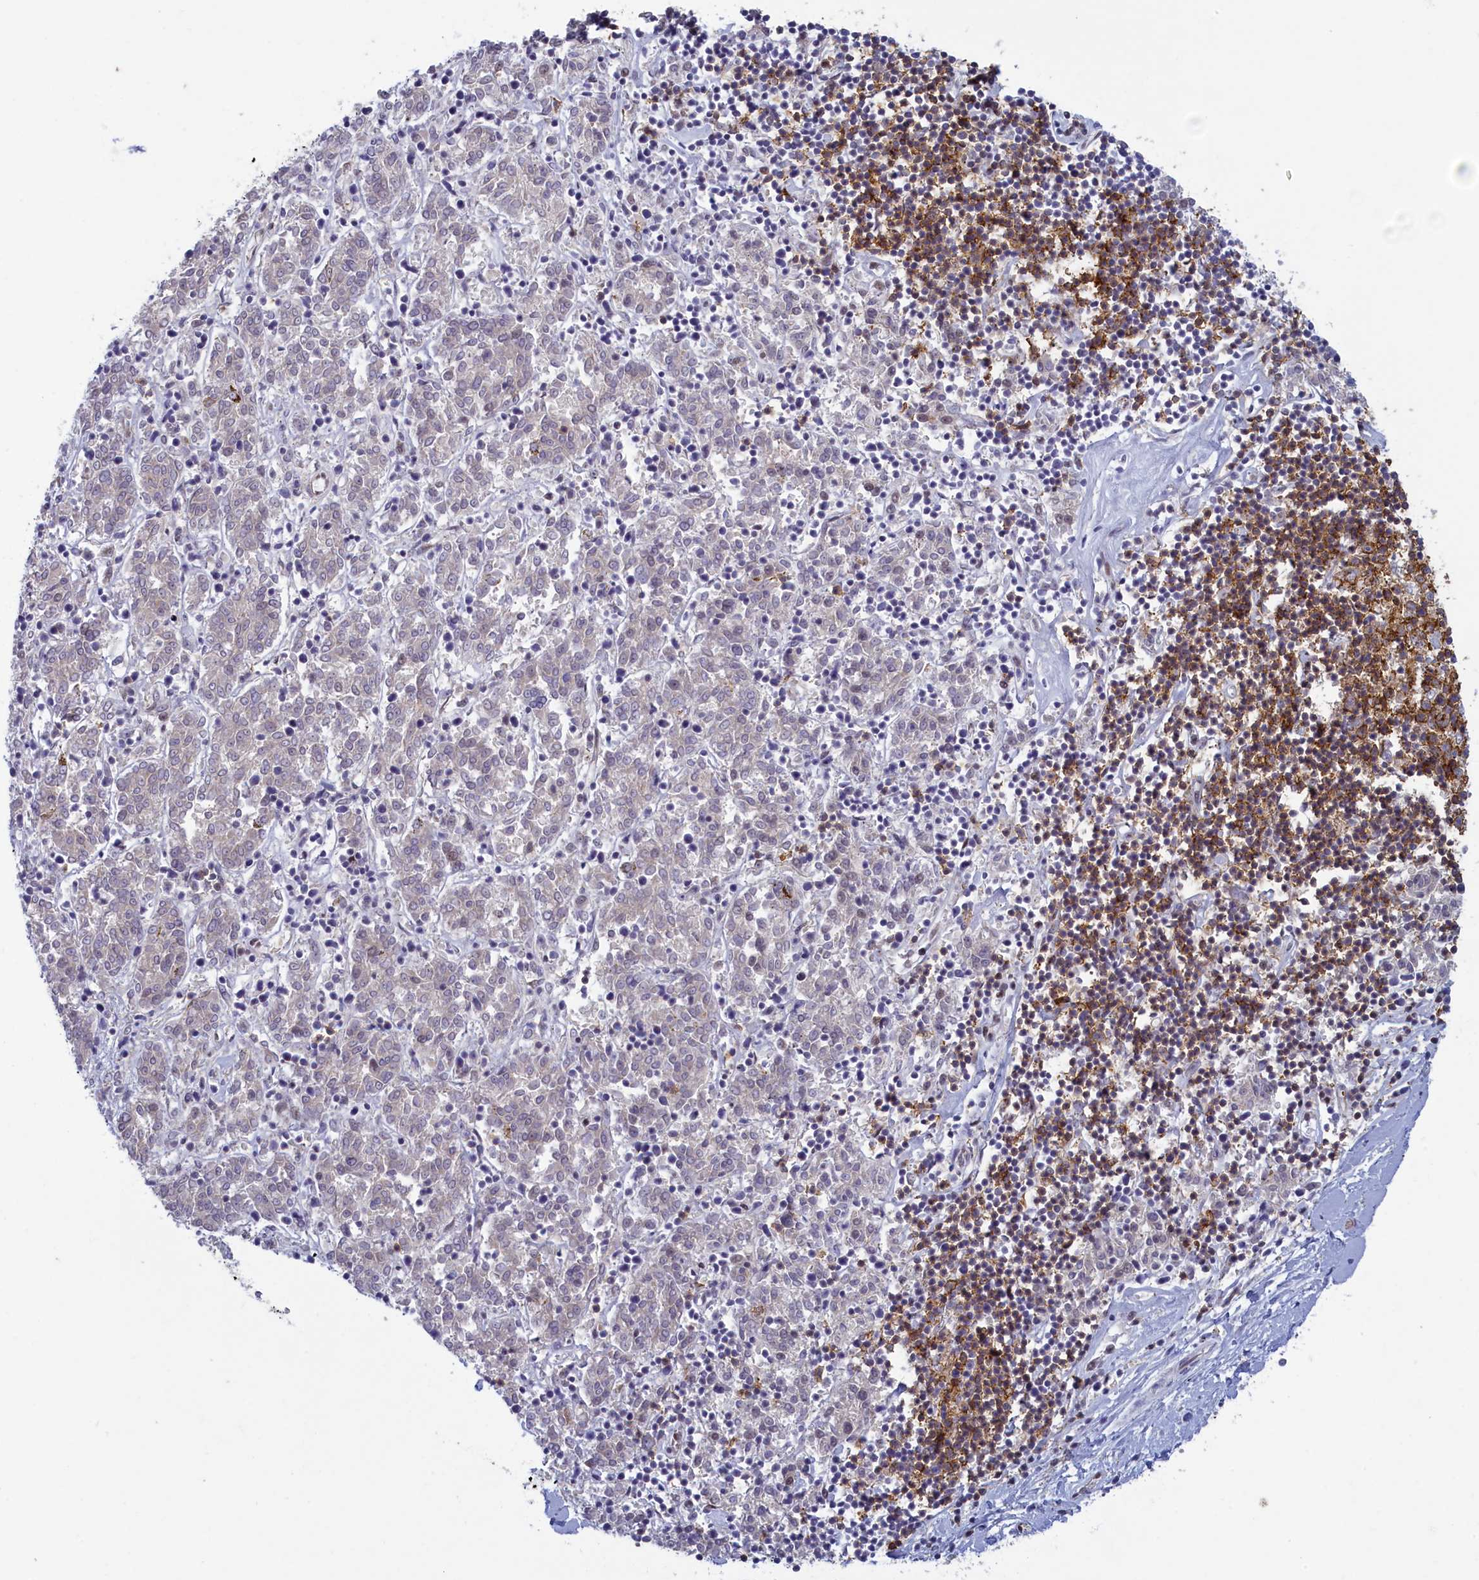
{"staining": {"intensity": "negative", "quantity": "none", "location": "none"}, "tissue": "melanoma", "cell_type": "Tumor cells", "image_type": "cancer", "snomed": [{"axis": "morphology", "description": "Malignant melanoma, NOS"}, {"axis": "topography", "description": "Skin"}], "caption": "IHC micrograph of human melanoma stained for a protein (brown), which reveals no expression in tumor cells.", "gene": "ATF7IP2", "patient": {"sex": "female", "age": 72}}